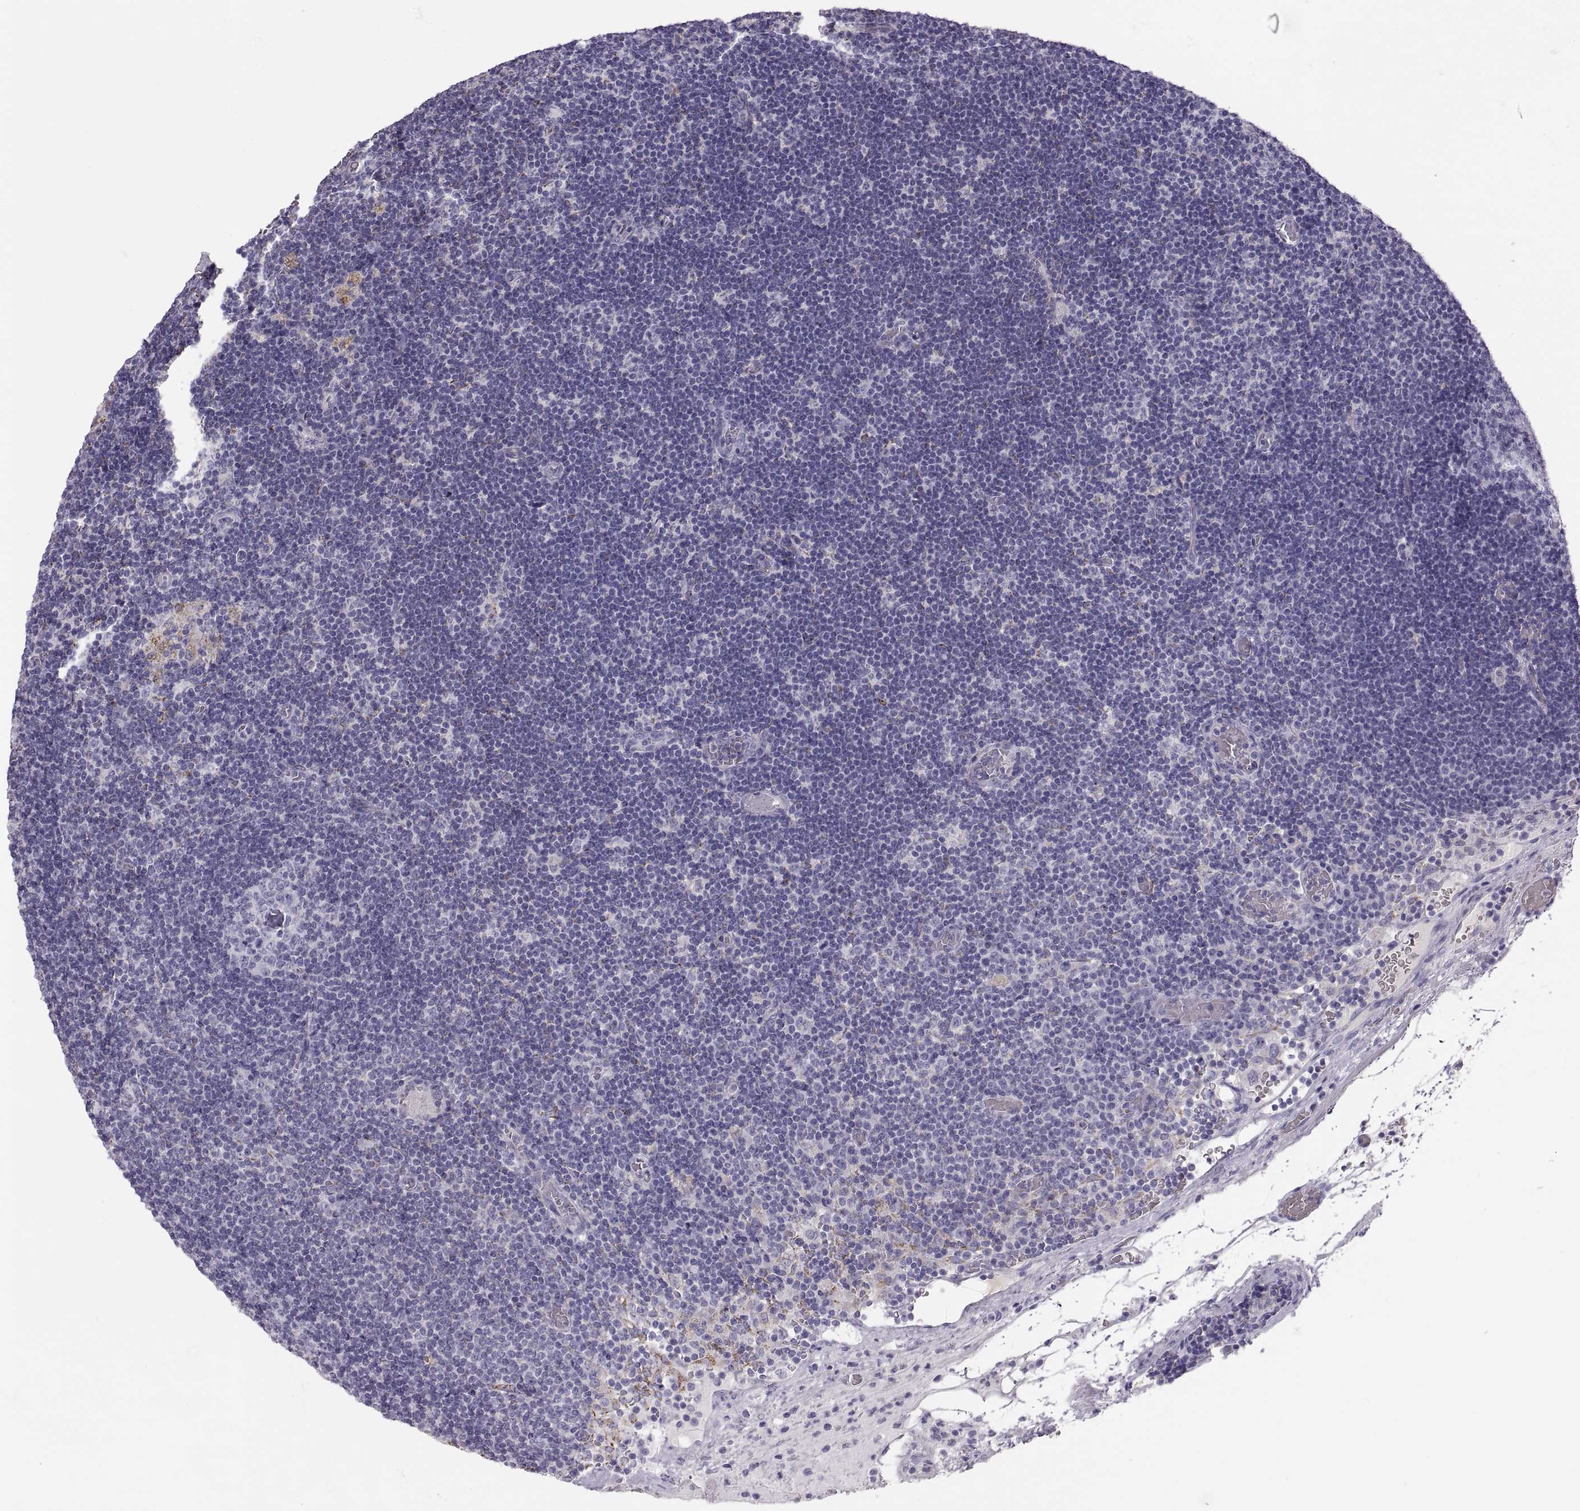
{"staining": {"intensity": "negative", "quantity": "none", "location": "none"}, "tissue": "lymph node", "cell_type": "Germinal center cells", "image_type": "normal", "snomed": [{"axis": "morphology", "description": "Normal tissue, NOS"}, {"axis": "topography", "description": "Lymph node"}], "caption": "Immunohistochemistry image of benign lymph node: human lymph node stained with DAB (3,3'-diaminobenzidine) exhibits no significant protein staining in germinal center cells.", "gene": "COL9A3", "patient": {"sex": "male", "age": 63}}